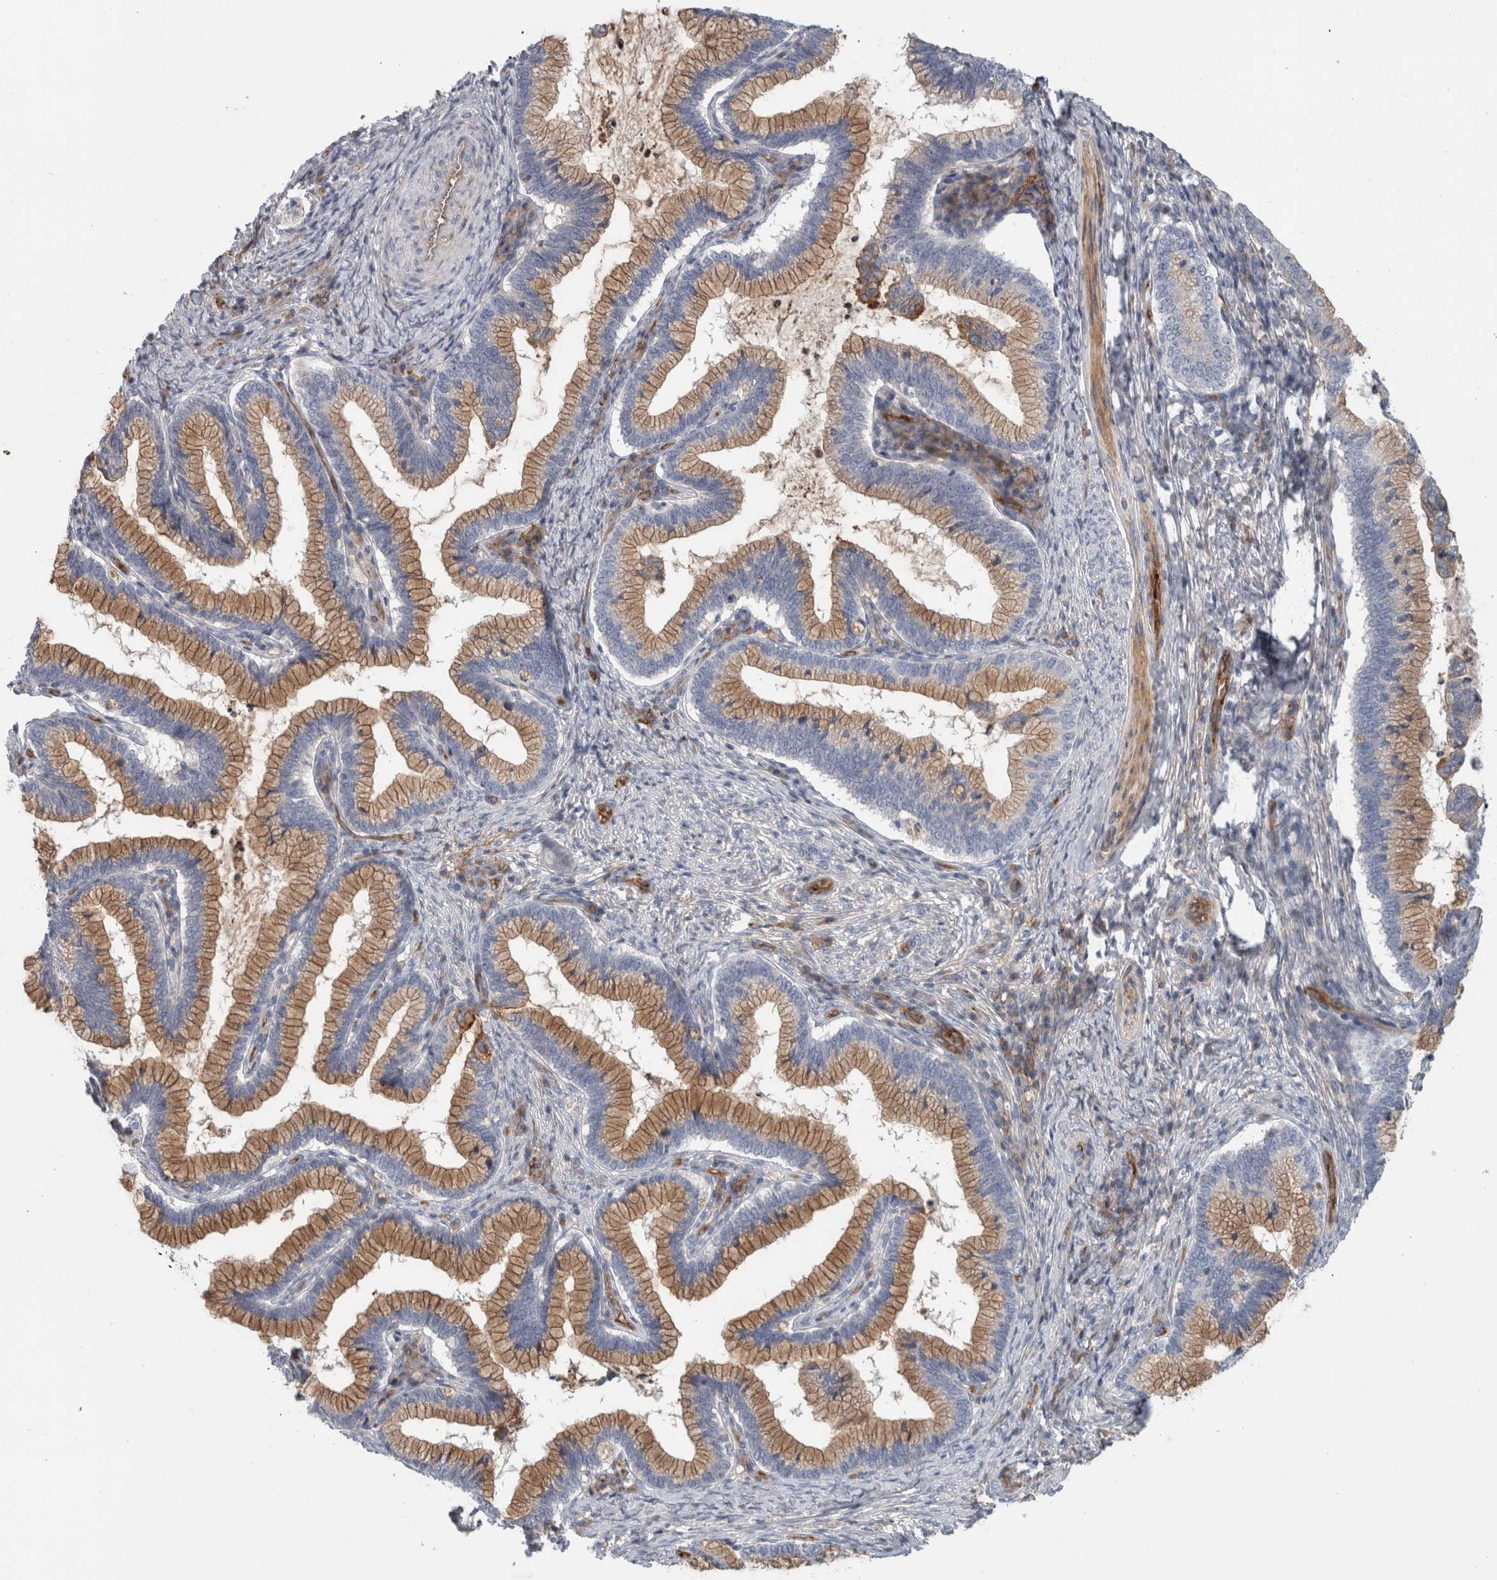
{"staining": {"intensity": "weak", "quantity": ">75%", "location": "cytoplasmic/membranous"}, "tissue": "cervical cancer", "cell_type": "Tumor cells", "image_type": "cancer", "snomed": [{"axis": "morphology", "description": "Adenocarcinoma, NOS"}, {"axis": "topography", "description": "Cervix"}], "caption": "Adenocarcinoma (cervical) stained with a protein marker reveals weak staining in tumor cells.", "gene": "CD59", "patient": {"sex": "female", "age": 36}}